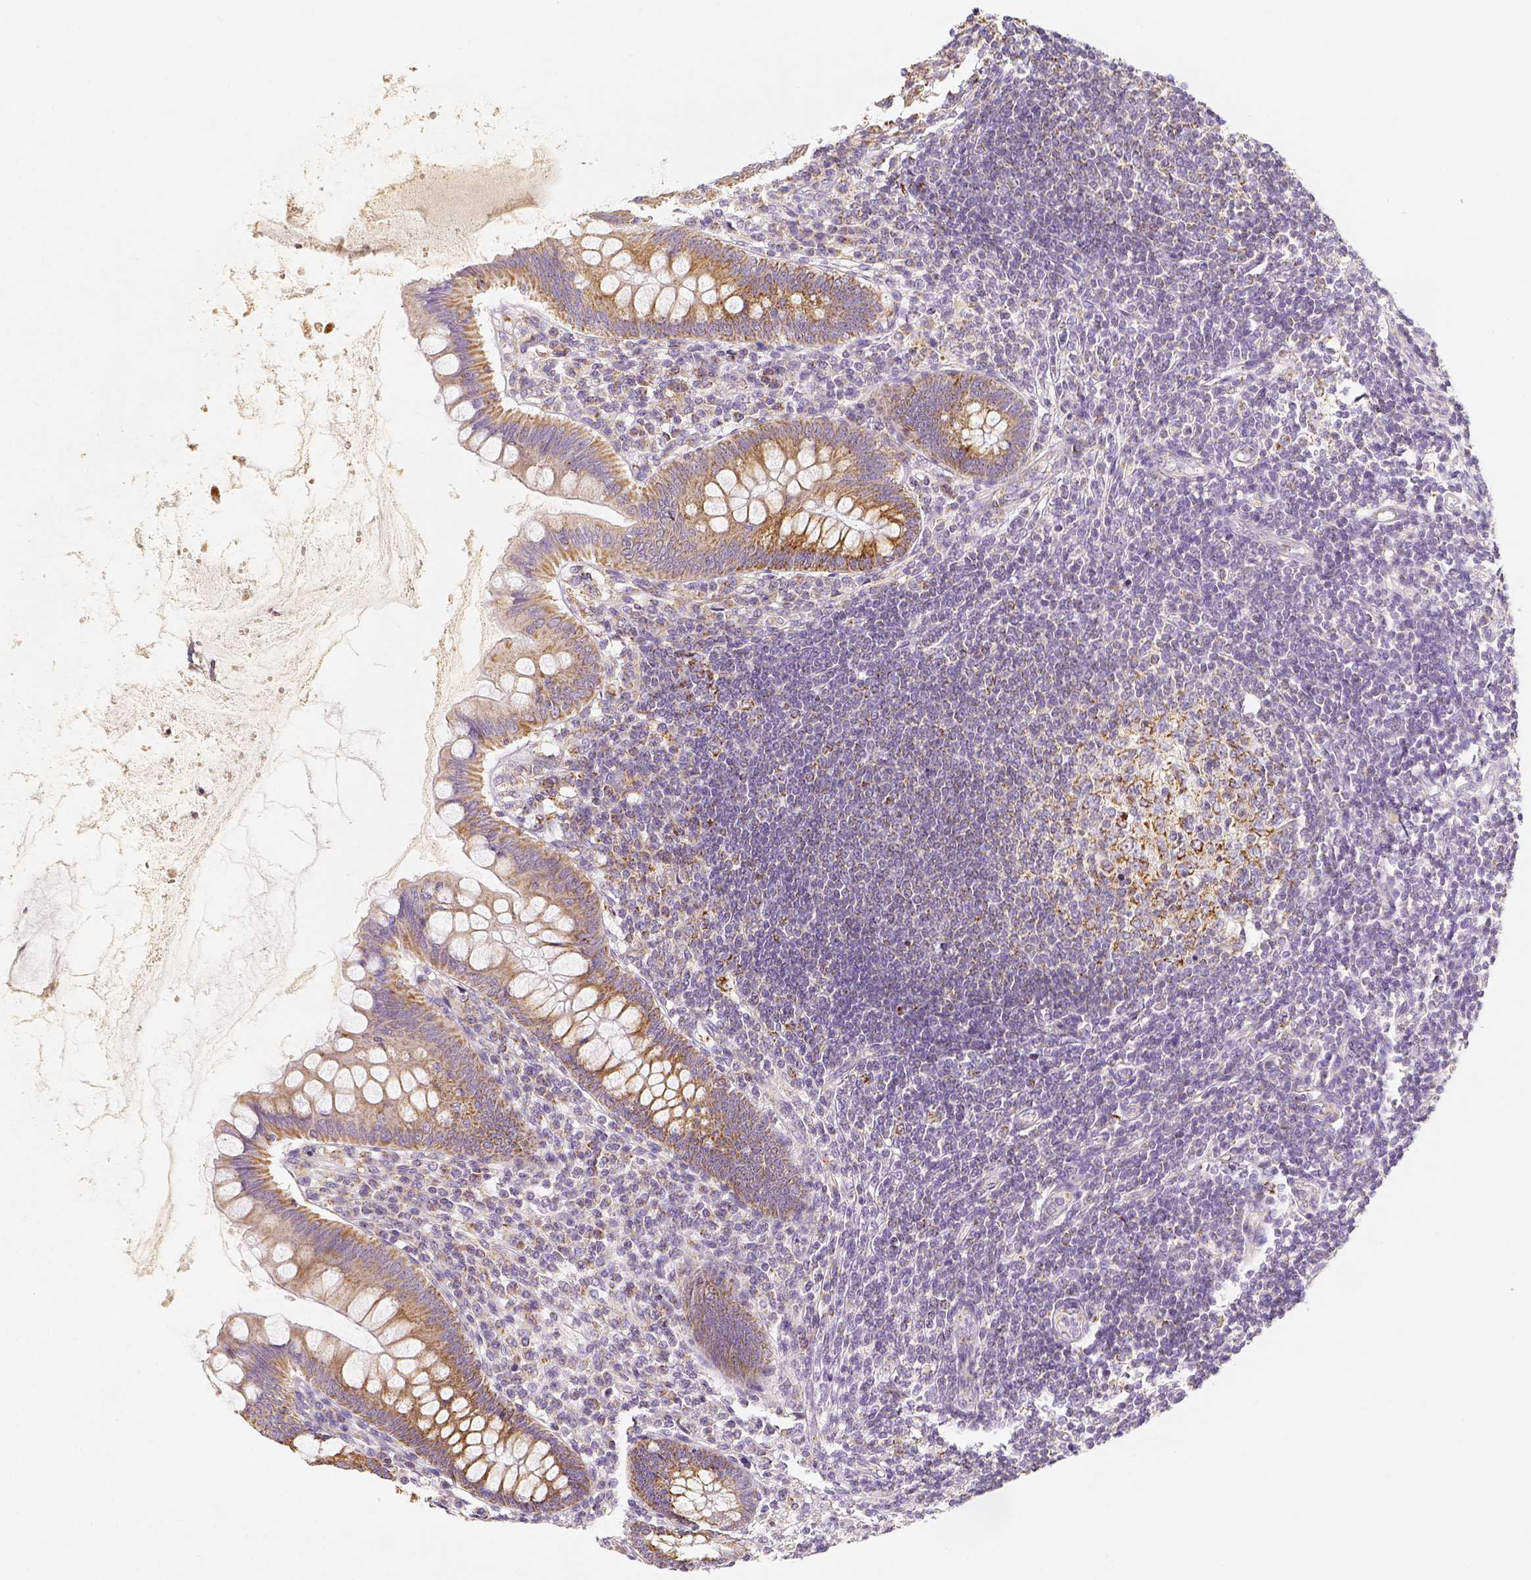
{"staining": {"intensity": "moderate", "quantity": ">75%", "location": "cytoplasmic/membranous"}, "tissue": "appendix", "cell_type": "Glandular cells", "image_type": "normal", "snomed": [{"axis": "morphology", "description": "Normal tissue, NOS"}, {"axis": "topography", "description": "Appendix"}], "caption": "Immunohistochemistry (IHC) (DAB) staining of unremarkable human appendix shows moderate cytoplasmic/membranous protein positivity in about >75% of glandular cells.", "gene": "PGAM5", "patient": {"sex": "female", "age": 57}}